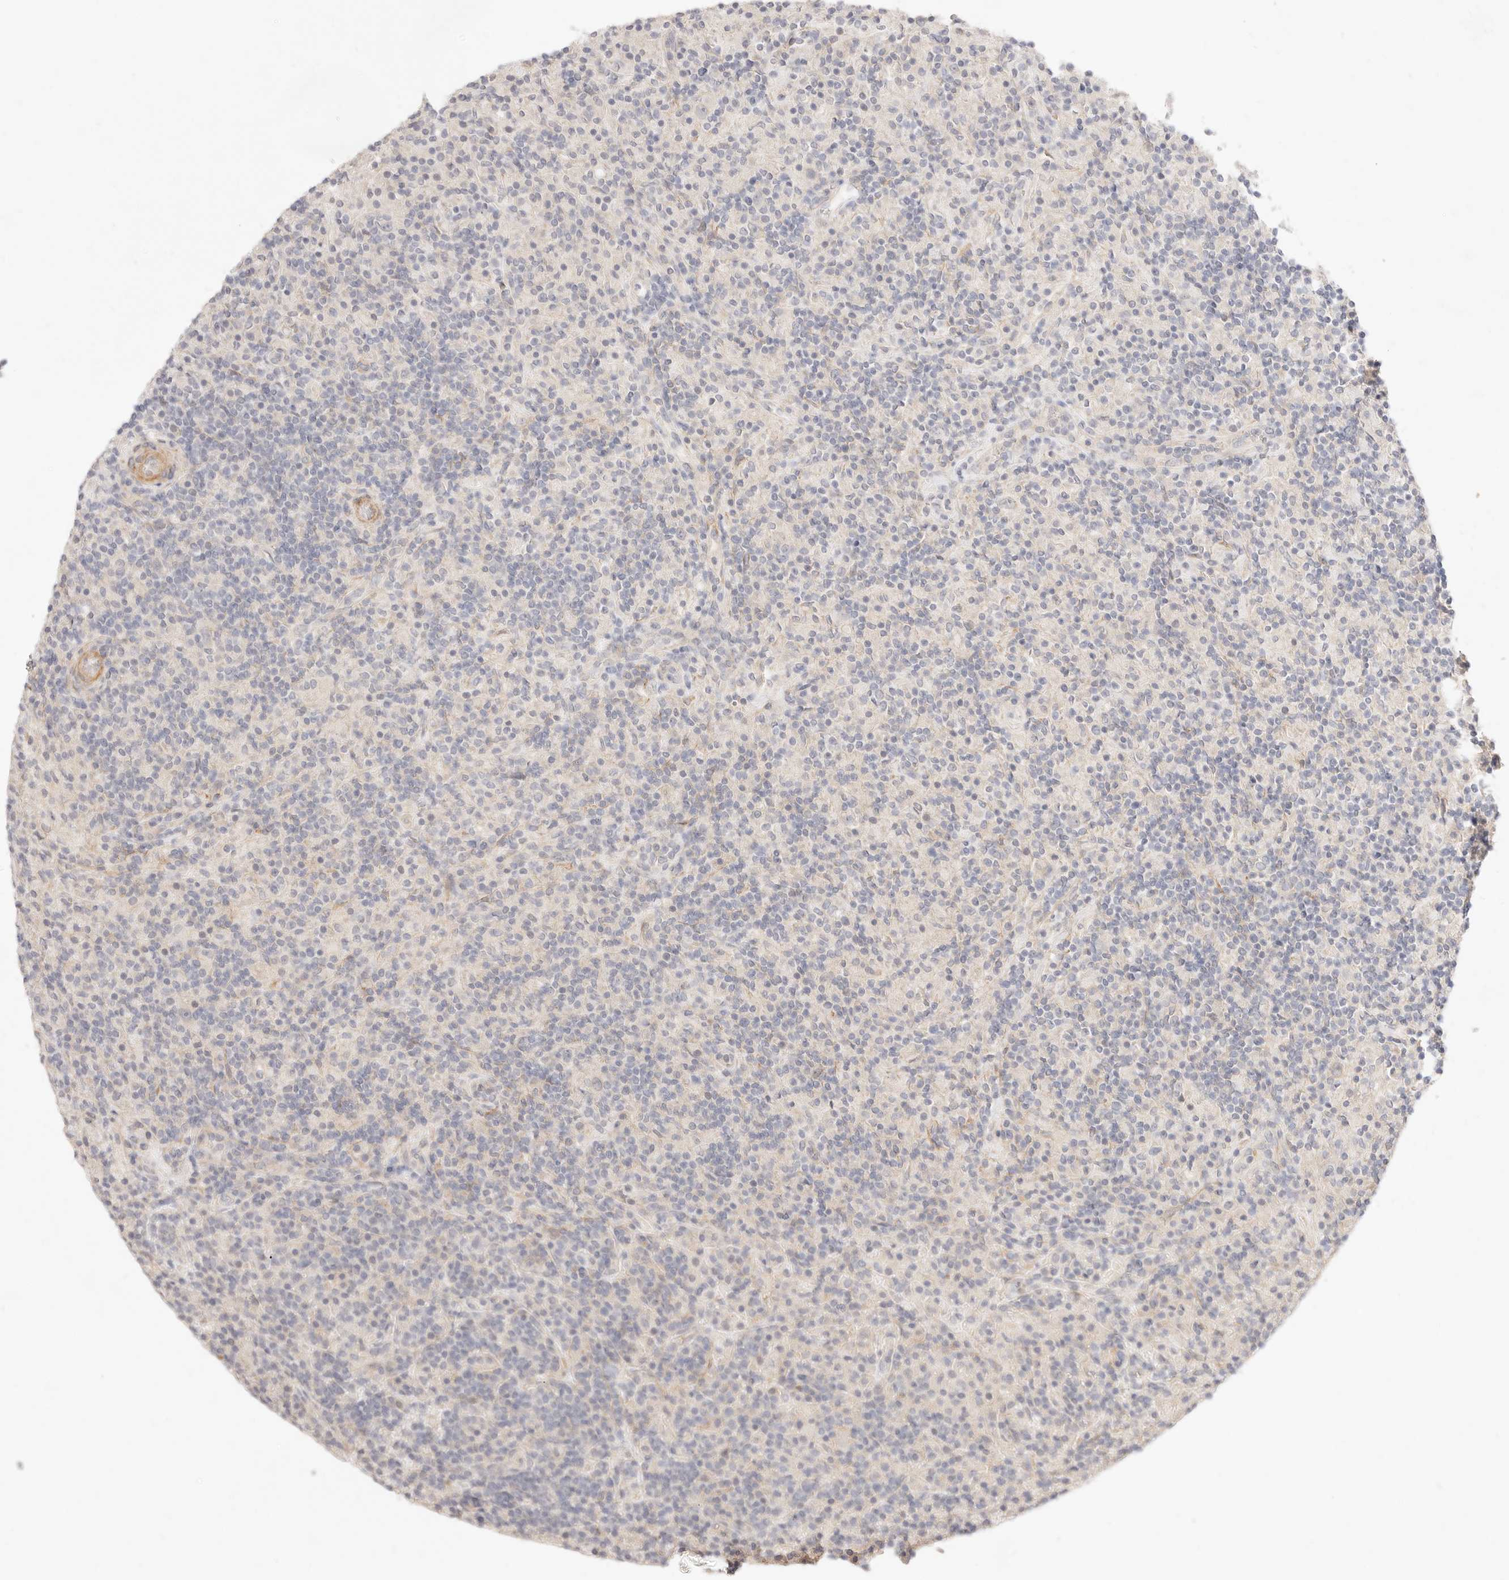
{"staining": {"intensity": "negative", "quantity": "none", "location": "none"}, "tissue": "lymphoma", "cell_type": "Tumor cells", "image_type": "cancer", "snomed": [{"axis": "morphology", "description": "Hodgkin's disease, NOS"}, {"axis": "topography", "description": "Lymph node"}], "caption": "Protein analysis of lymphoma exhibits no significant expression in tumor cells.", "gene": "UBXN10", "patient": {"sex": "male", "age": 70}}